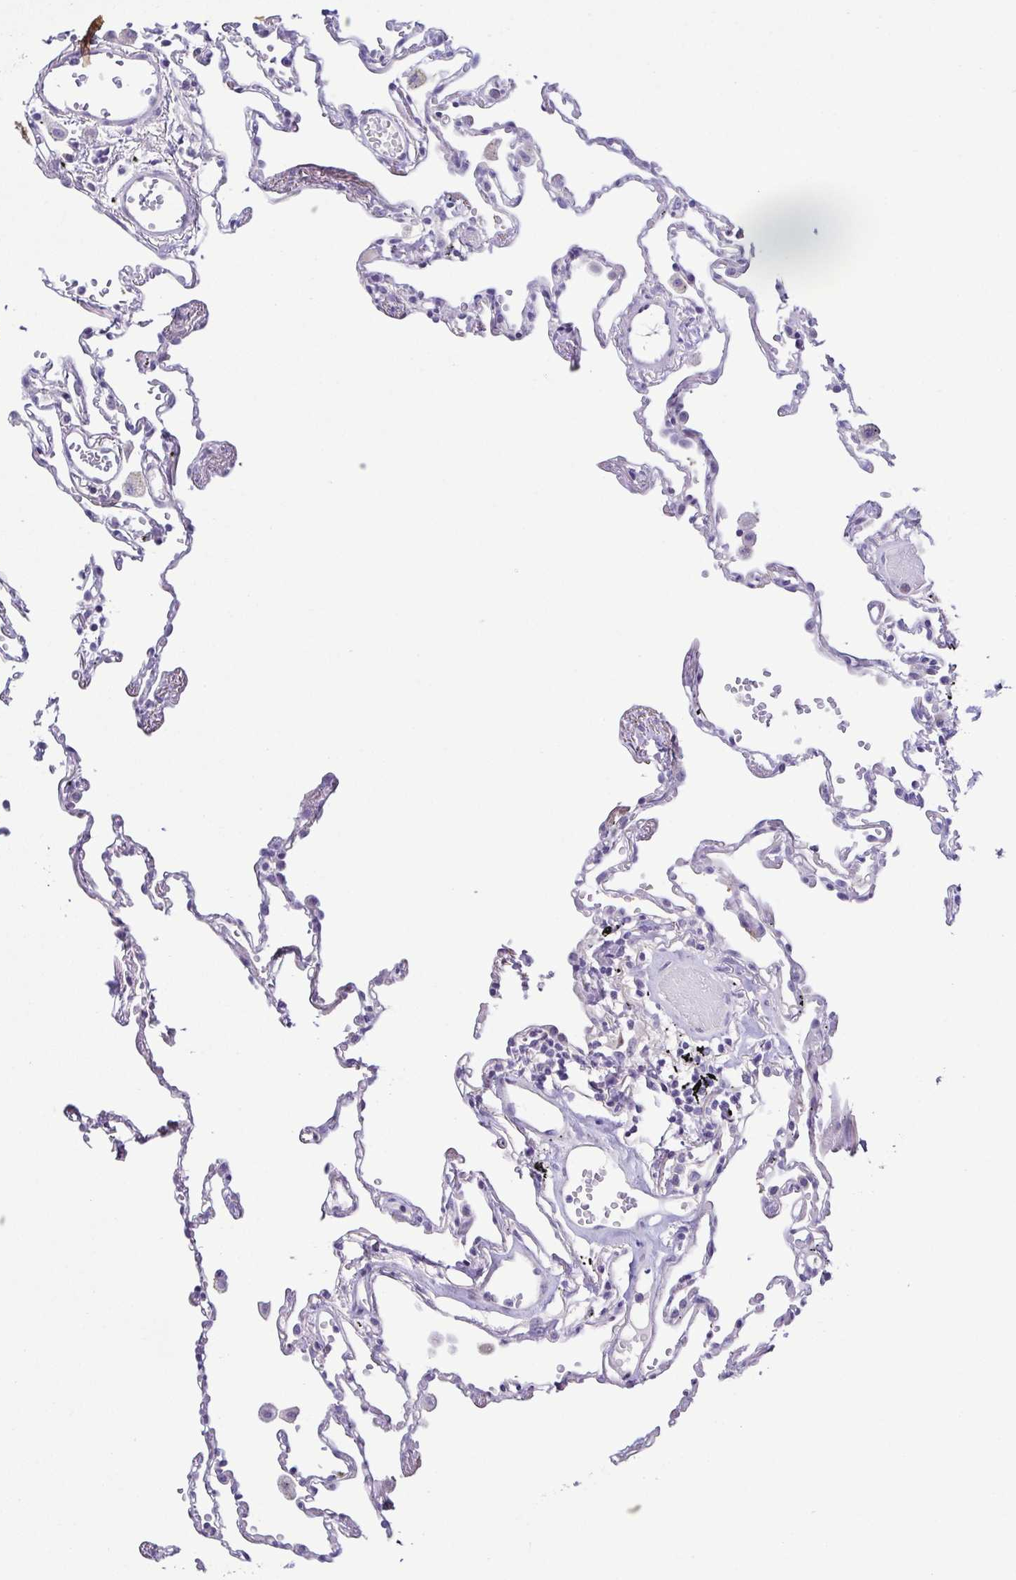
{"staining": {"intensity": "negative", "quantity": "none", "location": "none"}, "tissue": "lung", "cell_type": "Alveolar cells", "image_type": "normal", "snomed": [{"axis": "morphology", "description": "Normal tissue, NOS"}, {"axis": "topography", "description": "Lung"}], "caption": "Alveolar cells are negative for protein expression in benign human lung. (Brightfield microscopy of DAB (3,3'-diaminobenzidine) IHC at high magnification).", "gene": "TERT", "patient": {"sex": "female", "age": 67}}